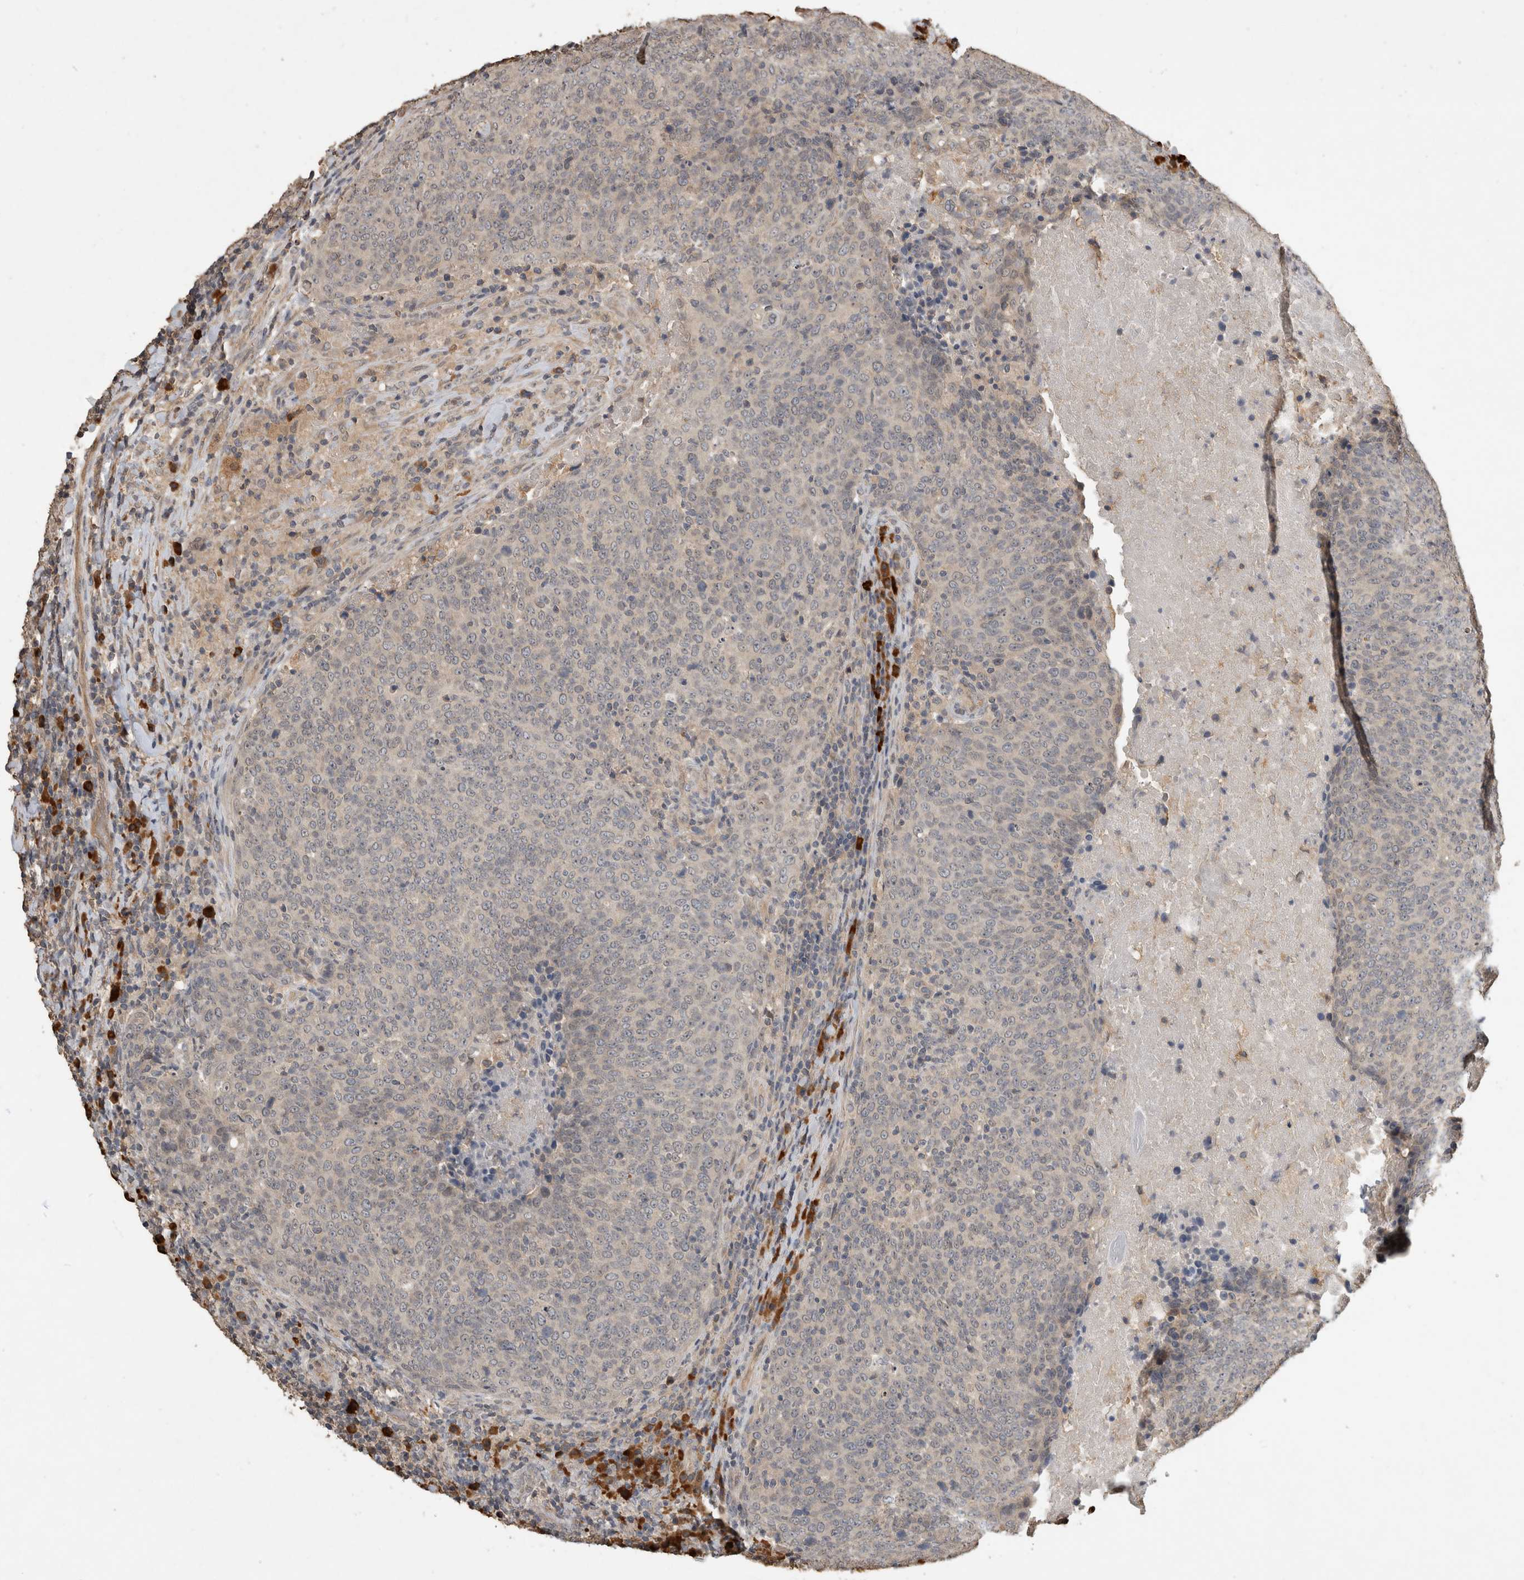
{"staining": {"intensity": "weak", "quantity": "<25%", "location": "cytoplasmic/membranous"}, "tissue": "head and neck cancer", "cell_type": "Tumor cells", "image_type": "cancer", "snomed": [{"axis": "morphology", "description": "Squamous cell carcinoma, NOS"}, {"axis": "morphology", "description": "Squamous cell carcinoma, metastatic, NOS"}, {"axis": "topography", "description": "Lymph node"}, {"axis": "topography", "description": "Head-Neck"}], "caption": "High magnification brightfield microscopy of head and neck metastatic squamous cell carcinoma stained with DAB (3,3'-diaminobenzidine) (brown) and counterstained with hematoxylin (blue): tumor cells show no significant expression. Nuclei are stained in blue.", "gene": "RHPN1", "patient": {"sex": "male", "age": 62}}